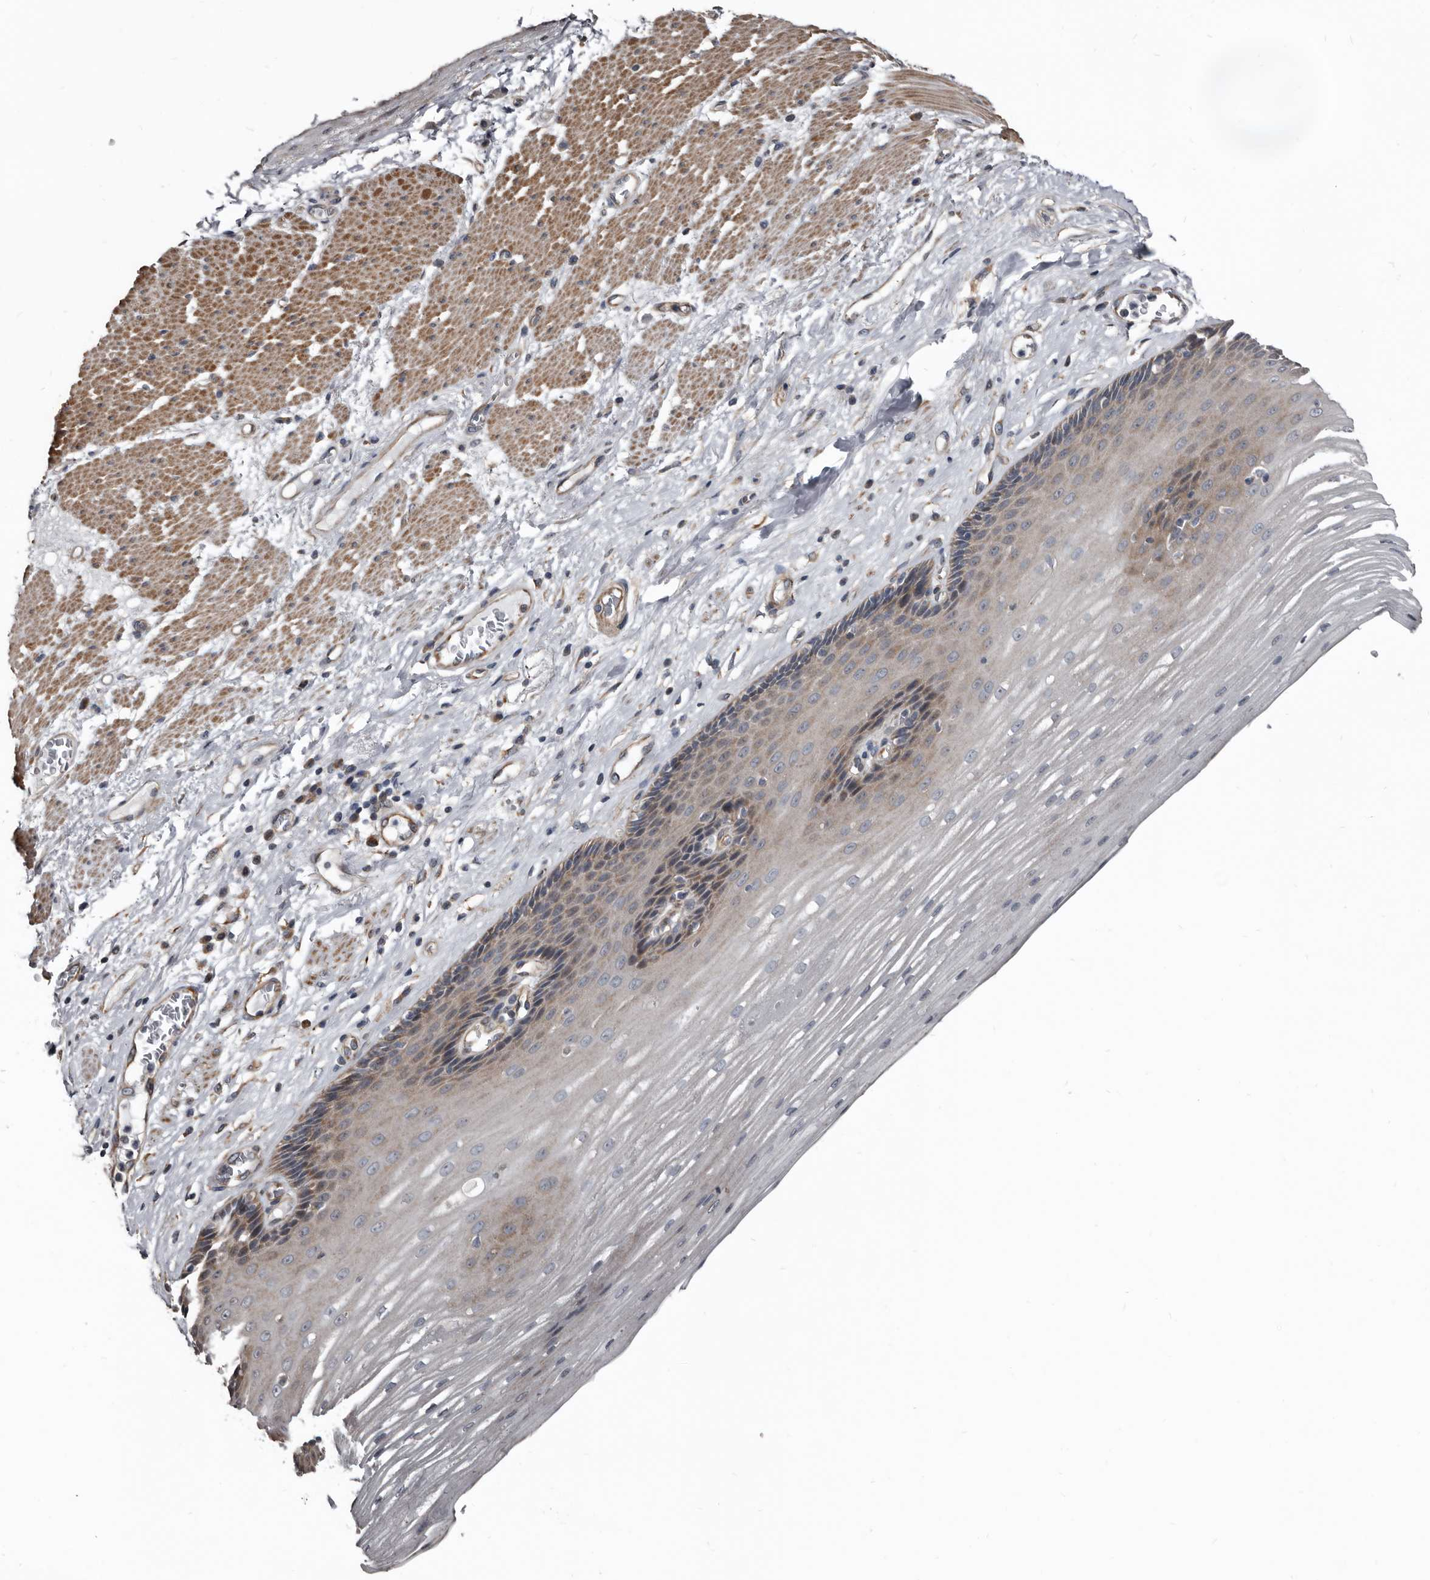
{"staining": {"intensity": "weak", "quantity": "25%-75%", "location": "cytoplasmic/membranous"}, "tissue": "esophagus", "cell_type": "Squamous epithelial cells", "image_type": "normal", "snomed": [{"axis": "morphology", "description": "Normal tissue, NOS"}, {"axis": "topography", "description": "Esophagus"}], "caption": "Protein expression analysis of normal human esophagus reveals weak cytoplasmic/membranous expression in approximately 25%-75% of squamous epithelial cells. (DAB (3,3'-diaminobenzidine) = brown stain, brightfield microscopy at high magnification).", "gene": "DHPS", "patient": {"sex": "male", "age": 62}}